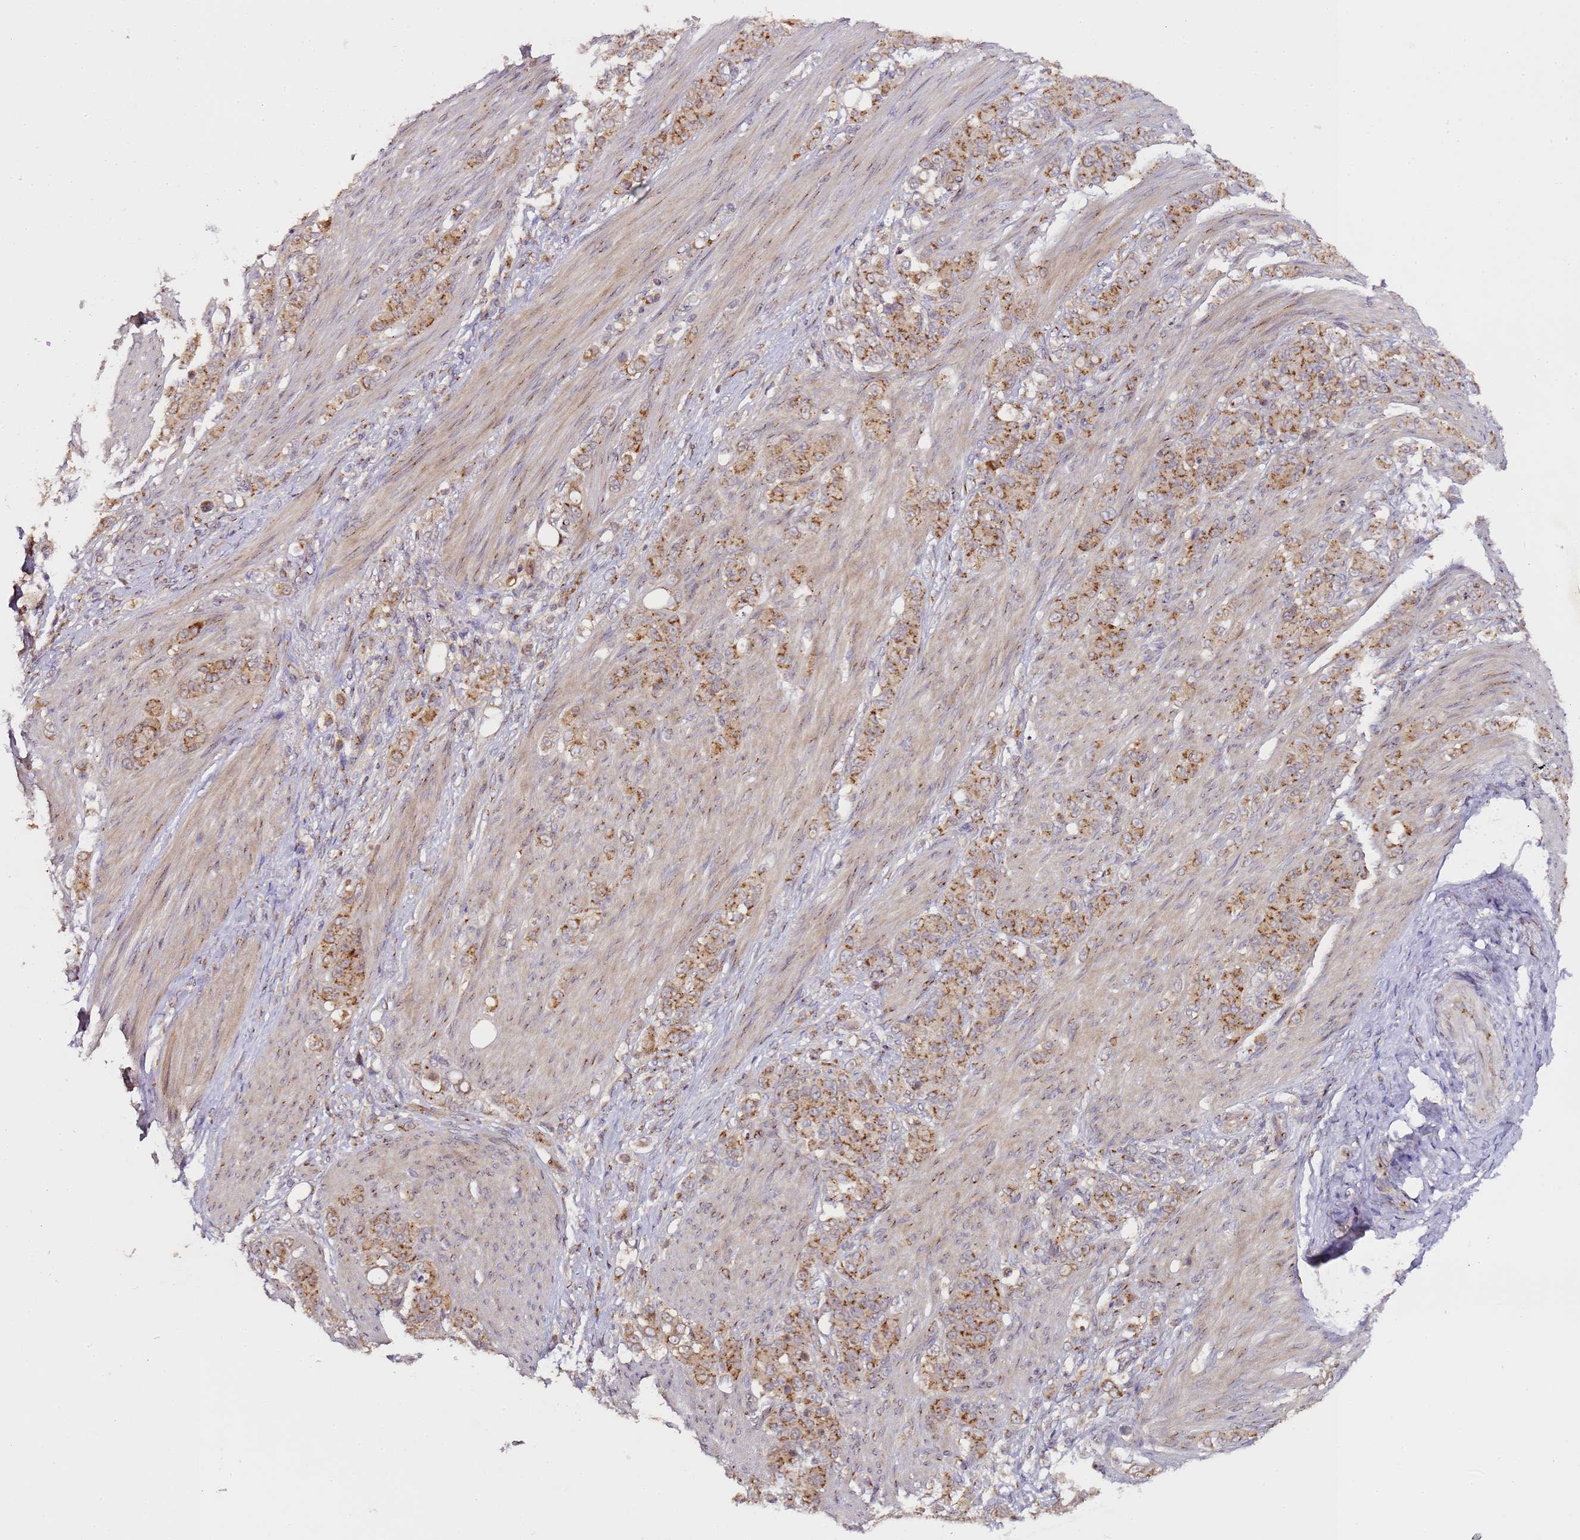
{"staining": {"intensity": "moderate", "quantity": ">75%", "location": "cytoplasmic/membranous"}, "tissue": "stomach cancer", "cell_type": "Tumor cells", "image_type": "cancer", "snomed": [{"axis": "morphology", "description": "Adenocarcinoma, NOS"}, {"axis": "topography", "description": "Stomach"}], "caption": "Tumor cells exhibit medium levels of moderate cytoplasmic/membranous expression in about >75% of cells in human stomach adenocarcinoma.", "gene": "MRPL49", "patient": {"sex": "female", "age": 79}}